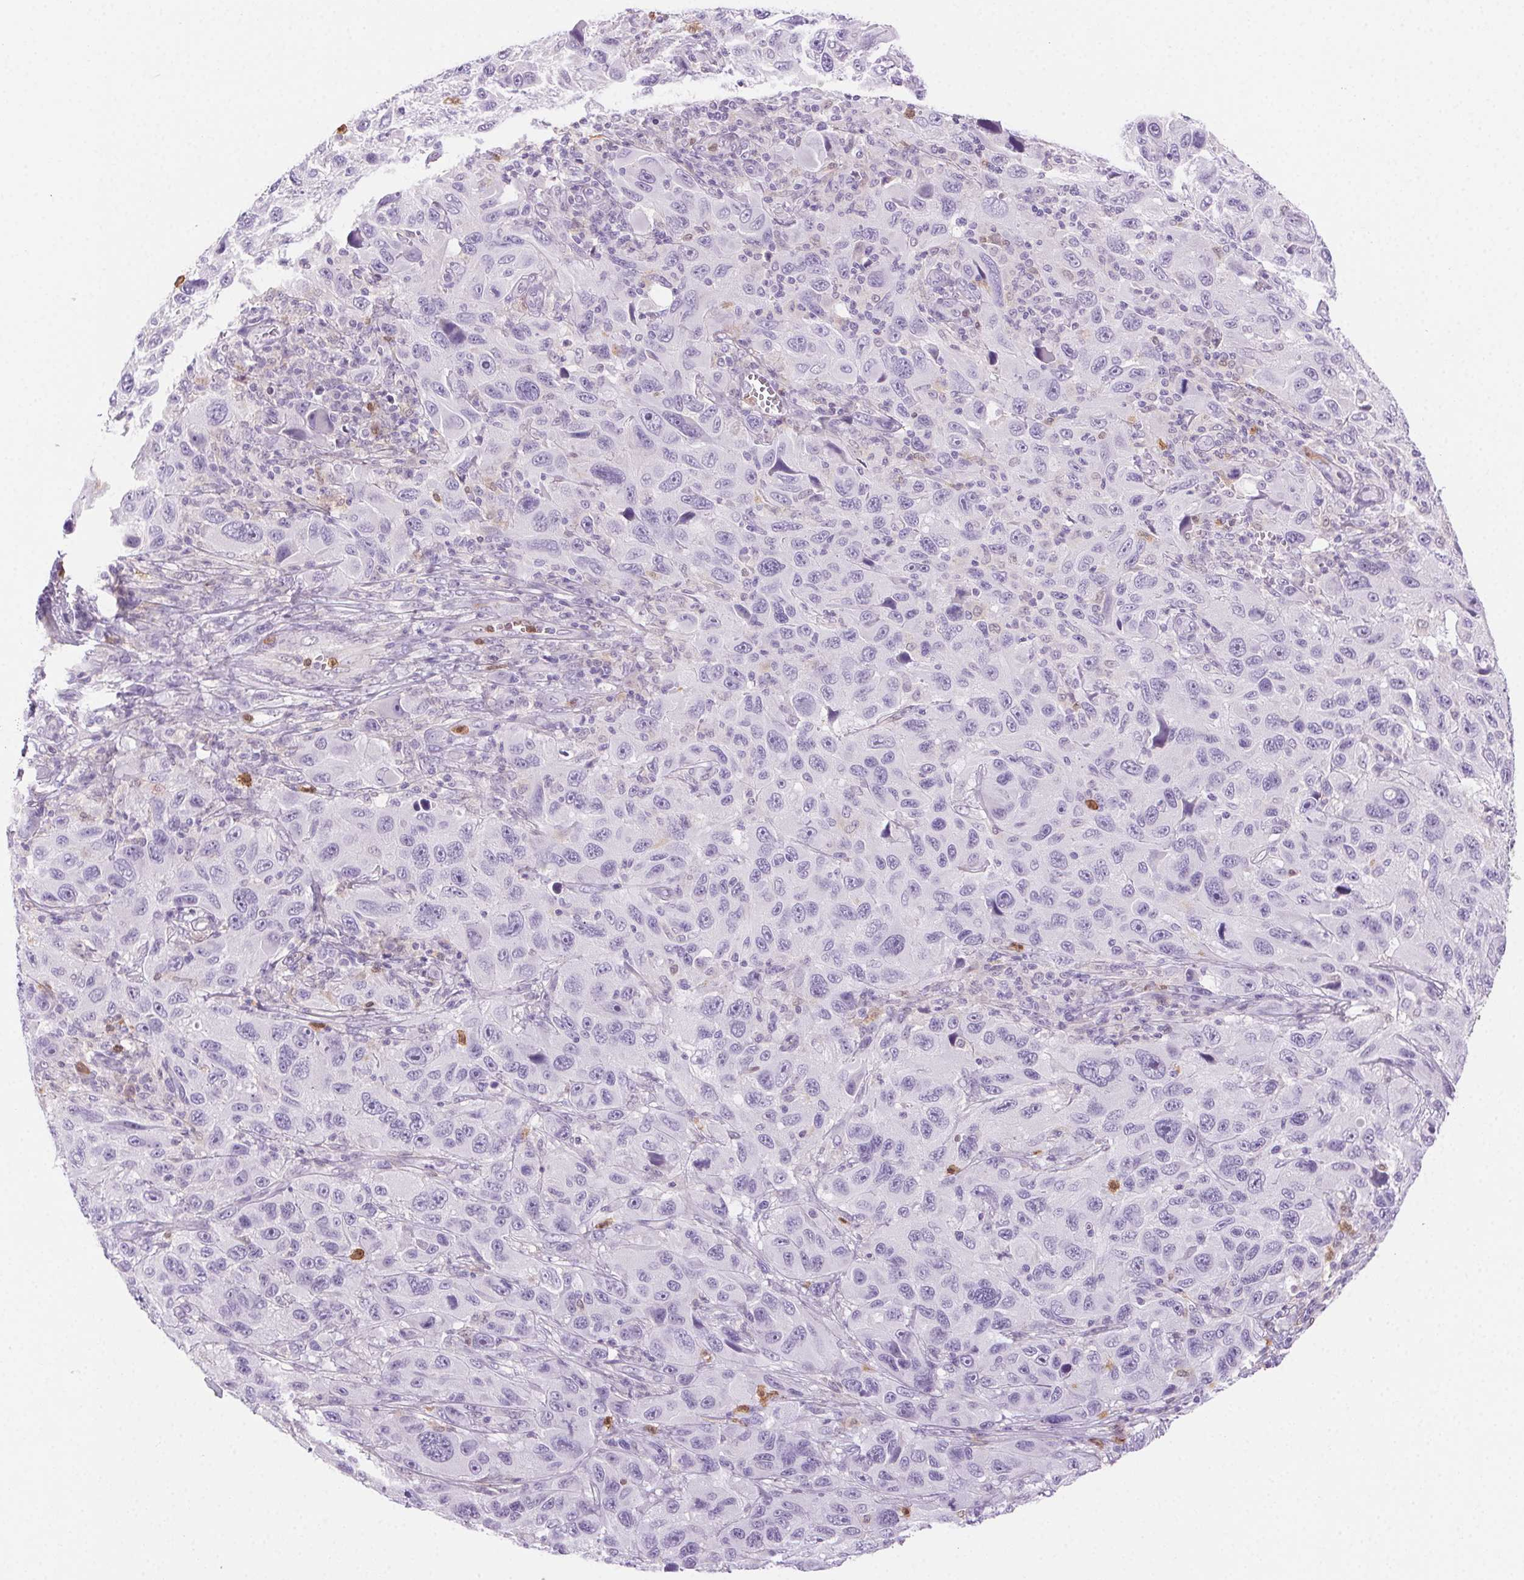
{"staining": {"intensity": "negative", "quantity": "none", "location": "none"}, "tissue": "melanoma", "cell_type": "Tumor cells", "image_type": "cancer", "snomed": [{"axis": "morphology", "description": "Malignant melanoma, NOS"}, {"axis": "topography", "description": "Skin"}], "caption": "Photomicrograph shows no significant protein positivity in tumor cells of melanoma. Brightfield microscopy of IHC stained with DAB (3,3'-diaminobenzidine) (brown) and hematoxylin (blue), captured at high magnification.", "gene": "TMEM45A", "patient": {"sex": "male", "age": 53}}